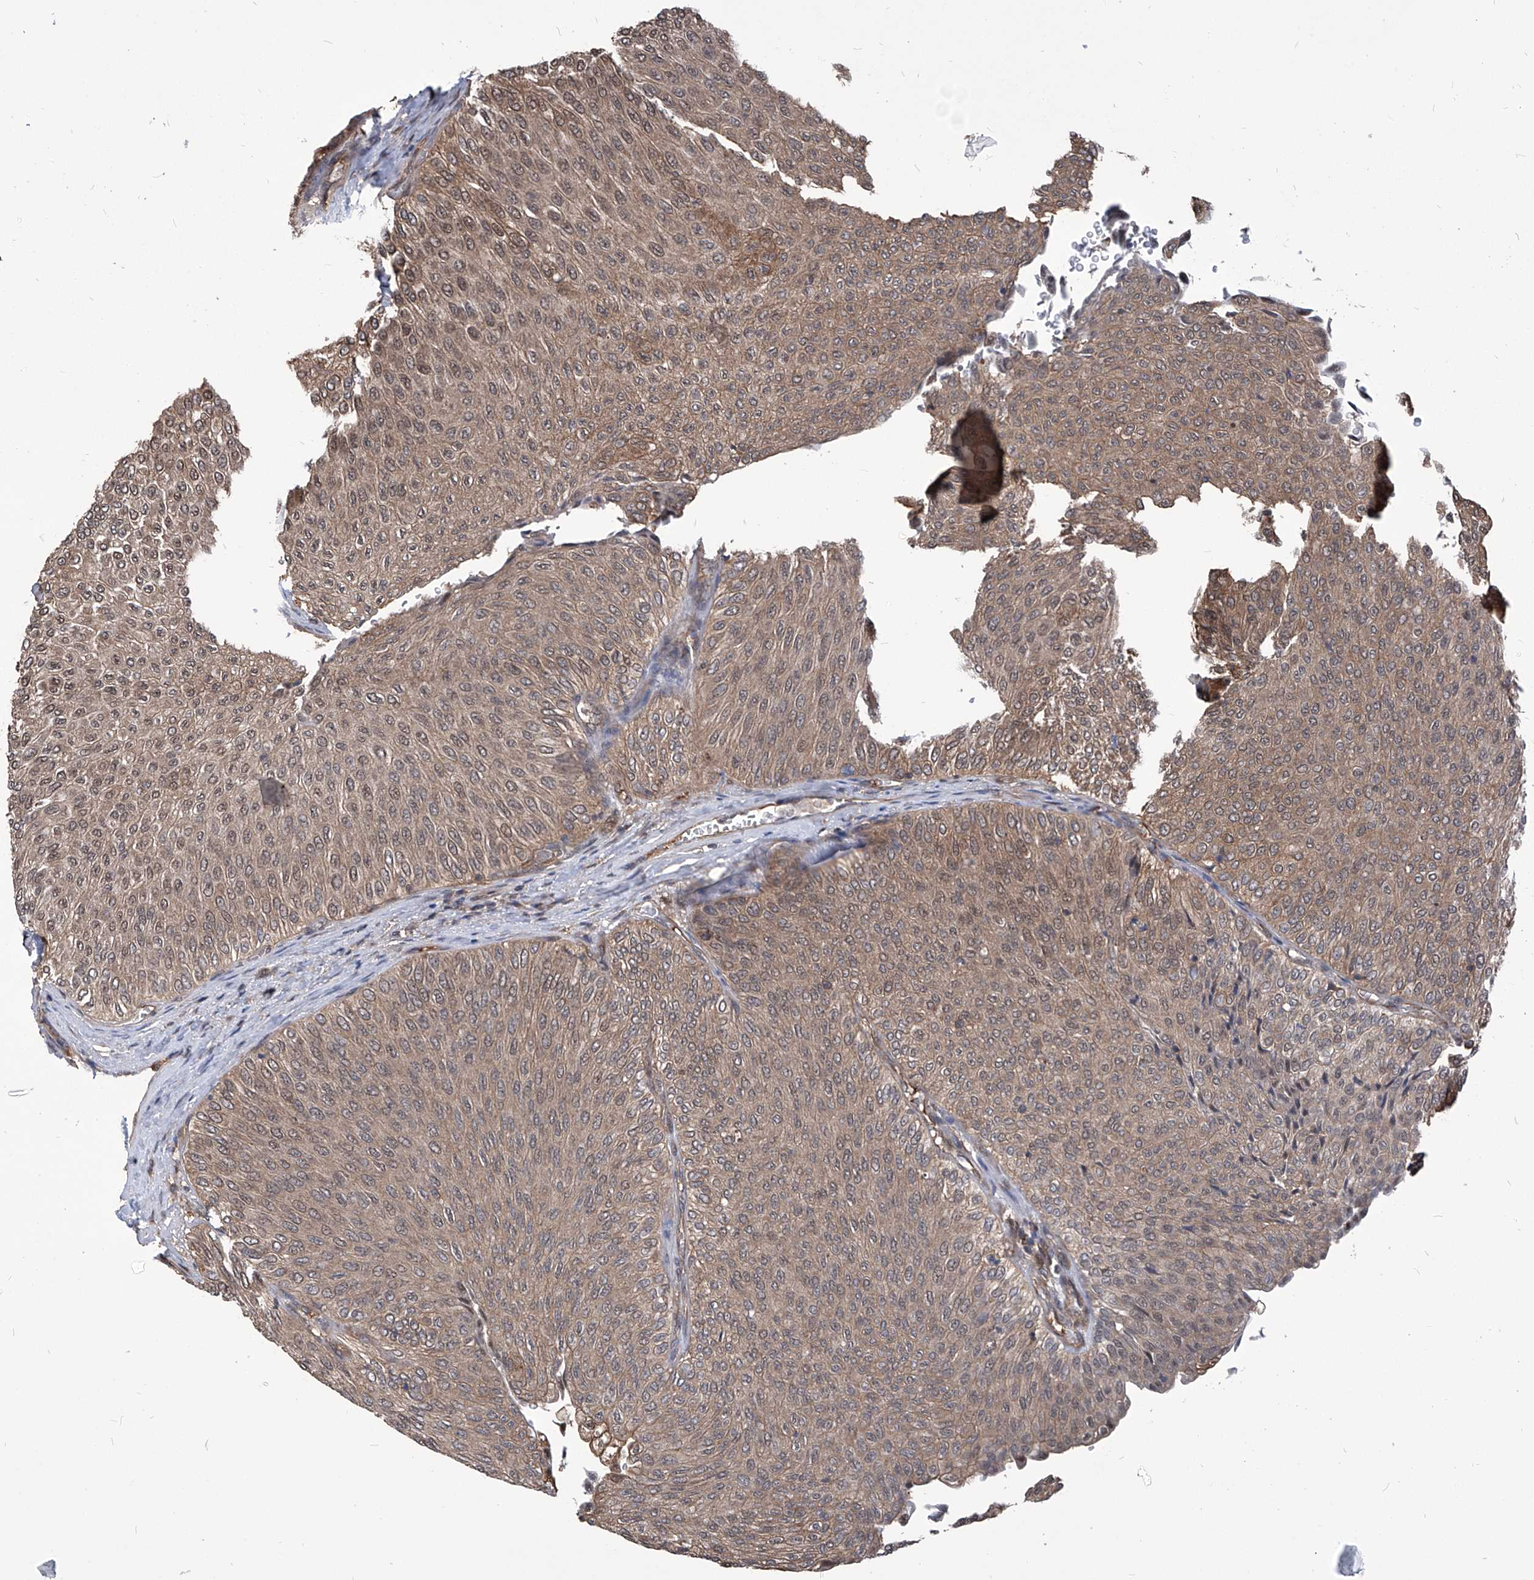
{"staining": {"intensity": "weak", "quantity": ">75%", "location": "cytoplasmic/membranous,nuclear"}, "tissue": "urothelial cancer", "cell_type": "Tumor cells", "image_type": "cancer", "snomed": [{"axis": "morphology", "description": "Urothelial carcinoma, Low grade"}, {"axis": "topography", "description": "Urinary bladder"}], "caption": "Brown immunohistochemical staining in human low-grade urothelial carcinoma shows weak cytoplasmic/membranous and nuclear staining in about >75% of tumor cells.", "gene": "PSMB1", "patient": {"sex": "male", "age": 78}}